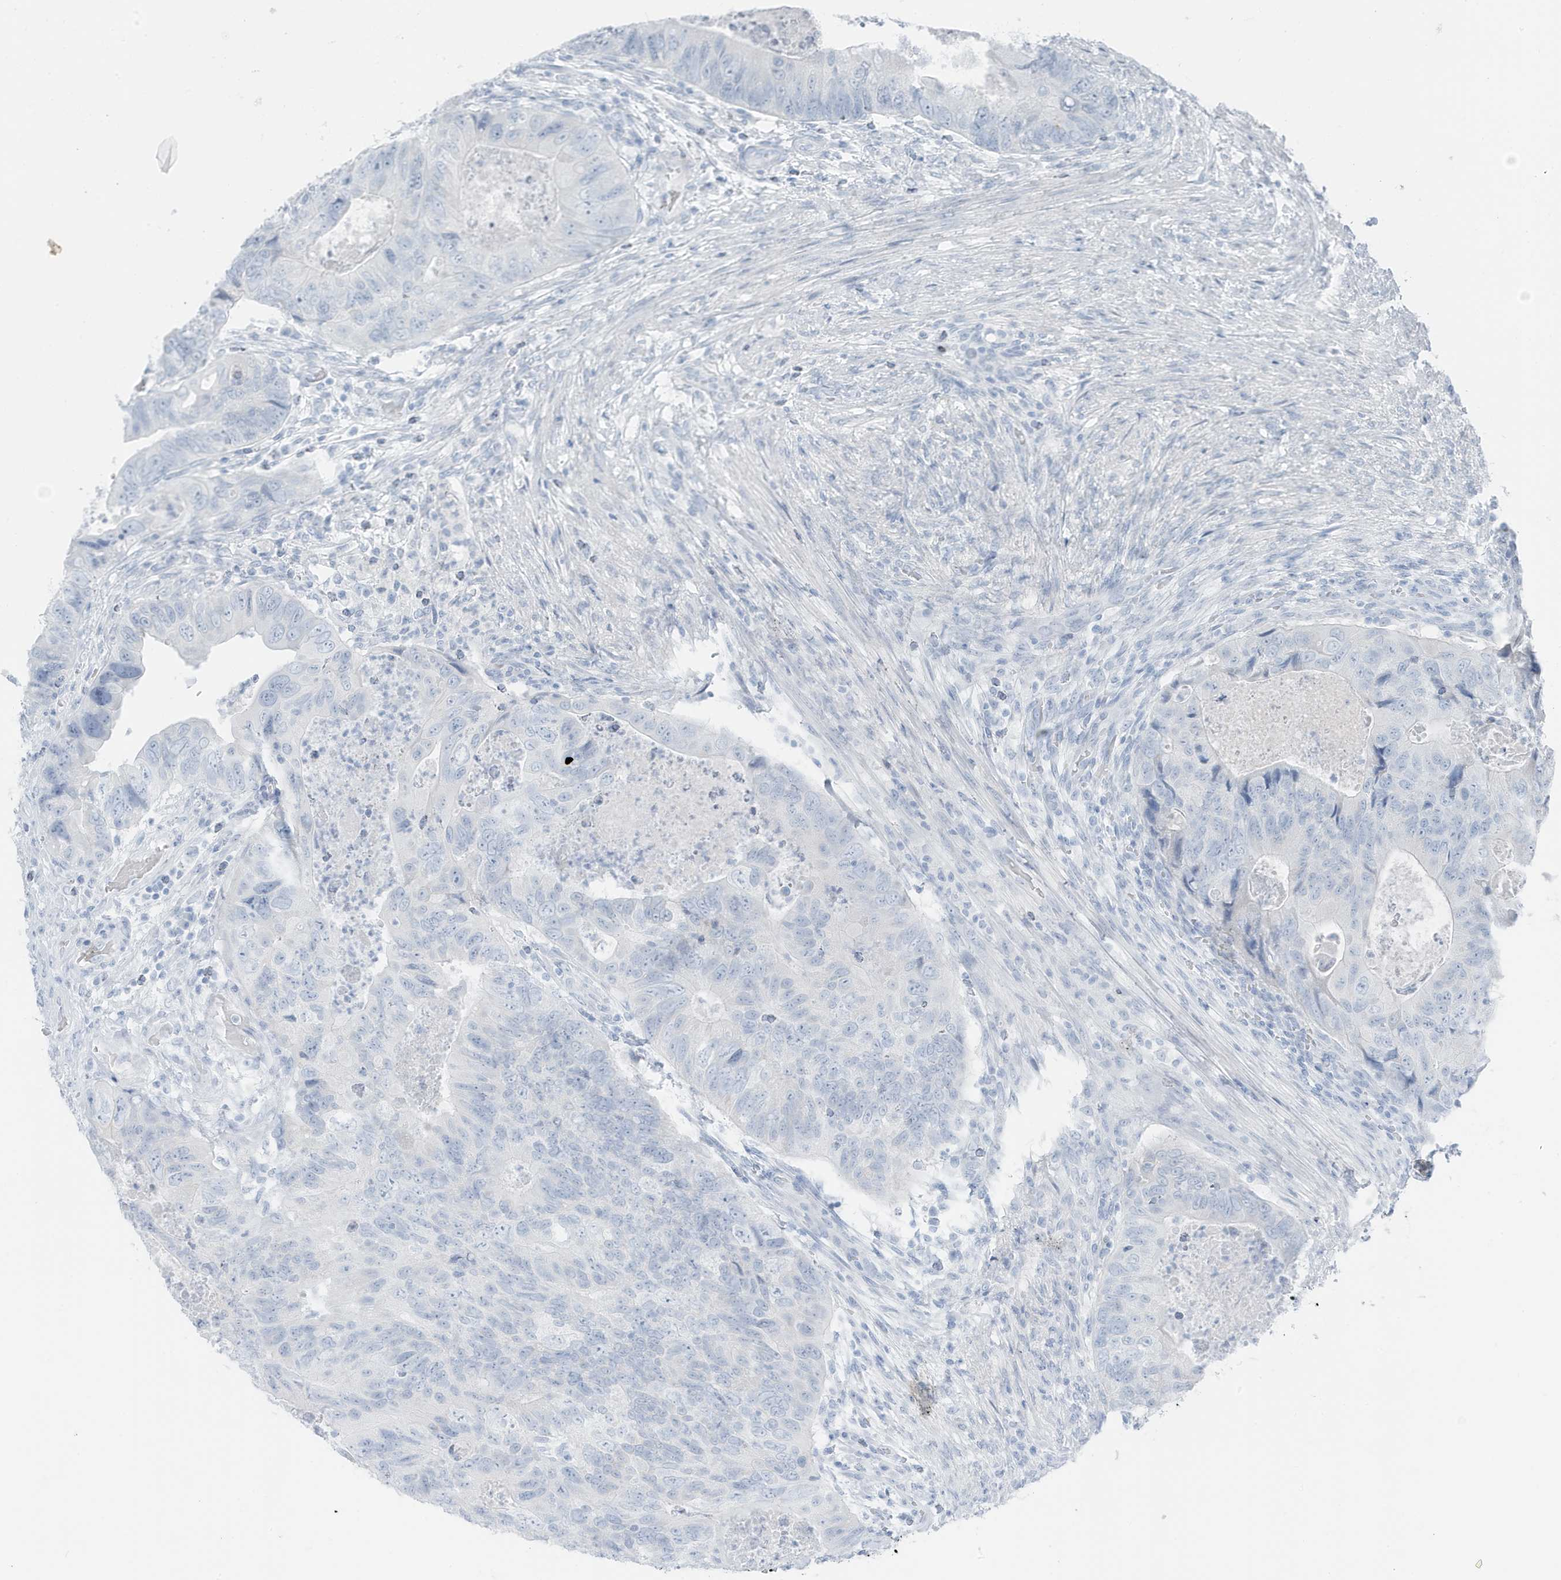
{"staining": {"intensity": "negative", "quantity": "none", "location": "none"}, "tissue": "colorectal cancer", "cell_type": "Tumor cells", "image_type": "cancer", "snomed": [{"axis": "morphology", "description": "Adenocarcinoma, NOS"}, {"axis": "topography", "description": "Rectum"}], "caption": "IHC micrograph of human colorectal adenocarcinoma stained for a protein (brown), which reveals no positivity in tumor cells.", "gene": "ZFP64", "patient": {"sex": "male", "age": 63}}